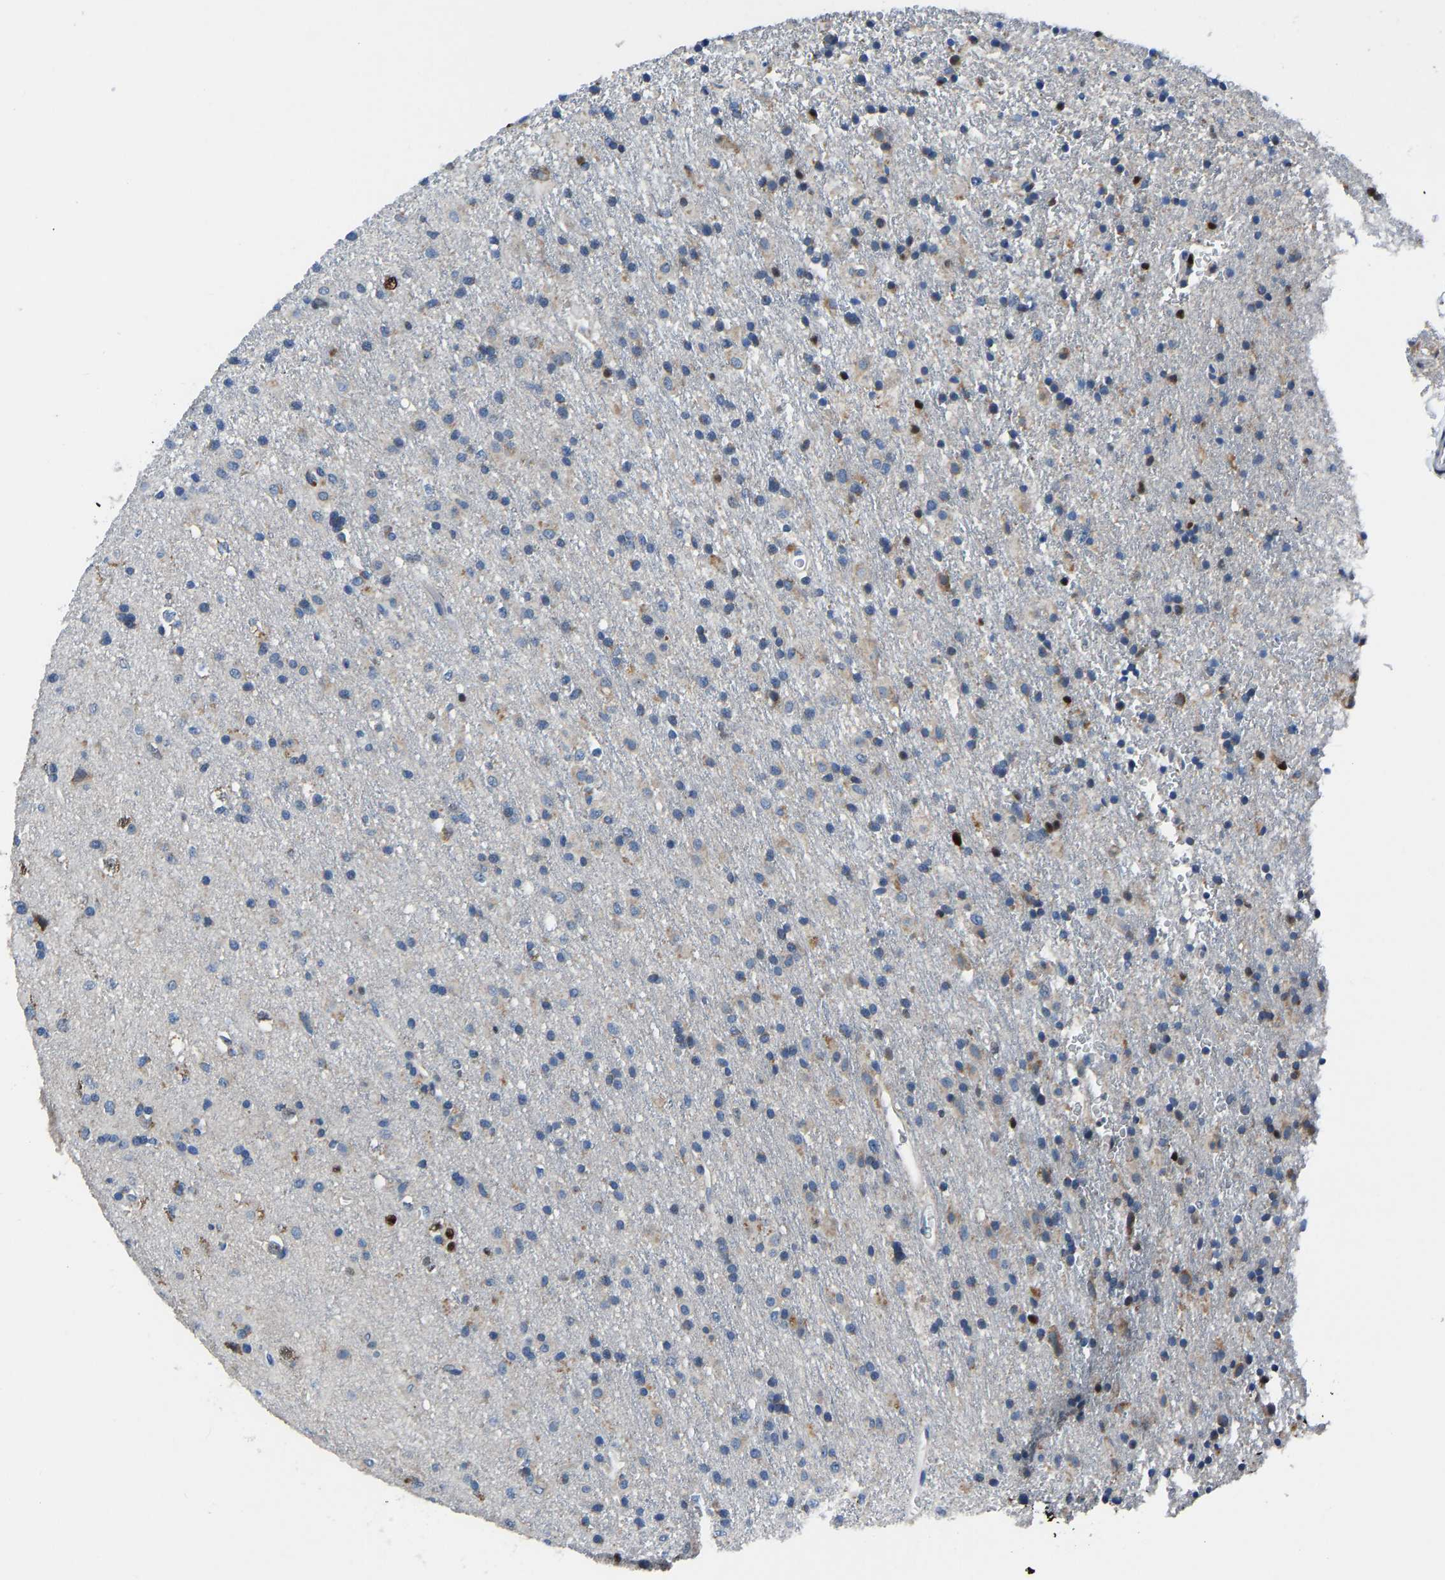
{"staining": {"intensity": "moderate", "quantity": "<25%", "location": "cytoplasmic/membranous,nuclear"}, "tissue": "glioma", "cell_type": "Tumor cells", "image_type": "cancer", "snomed": [{"axis": "morphology", "description": "Glioma, malignant, Low grade"}, {"axis": "topography", "description": "Brain"}], "caption": "DAB immunohistochemical staining of glioma exhibits moderate cytoplasmic/membranous and nuclear protein positivity in about <25% of tumor cells. (DAB (3,3'-diaminobenzidine) IHC, brown staining for protein, blue staining for nuclei).", "gene": "EGR1", "patient": {"sex": "male", "age": 65}}